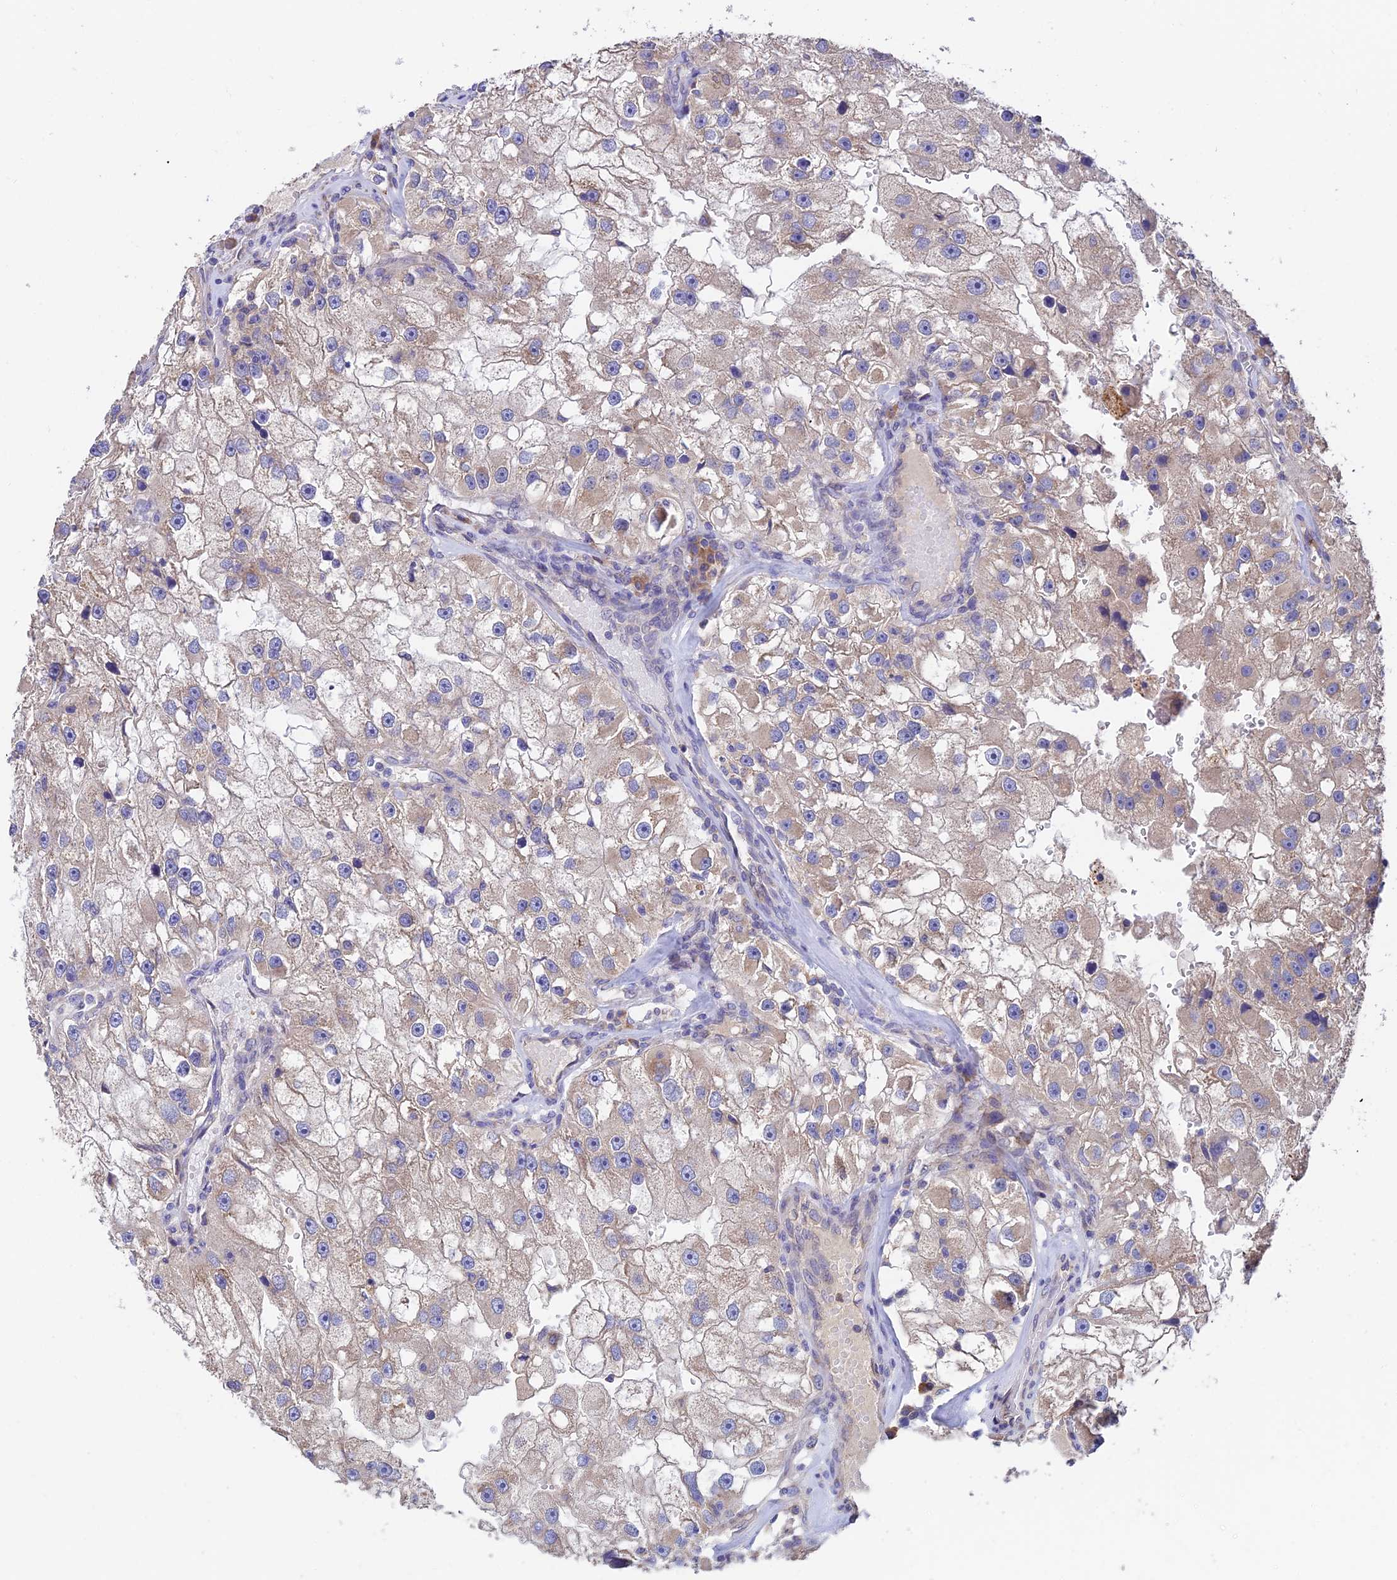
{"staining": {"intensity": "weak", "quantity": "<25%", "location": "cytoplasmic/membranous"}, "tissue": "renal cancer", "cell_type": "Tumor cells", "image_type": "cancer", "snomed": [{"axis": "morphology", "description": "Adenocarcinoma, NOS"}, {"axis": "topography", "description": "Kidney"}], "caption": "There is no significant positivity in tumor cells of renal cancer. Brightfield microscopy of IHC stained with DAB (3,3'-diaminobenzidine) (brown) and hematoxylin (blue), captured at high magnification.", "gene": "EMC3", "patient": {"sex": "male", "age": 63}}